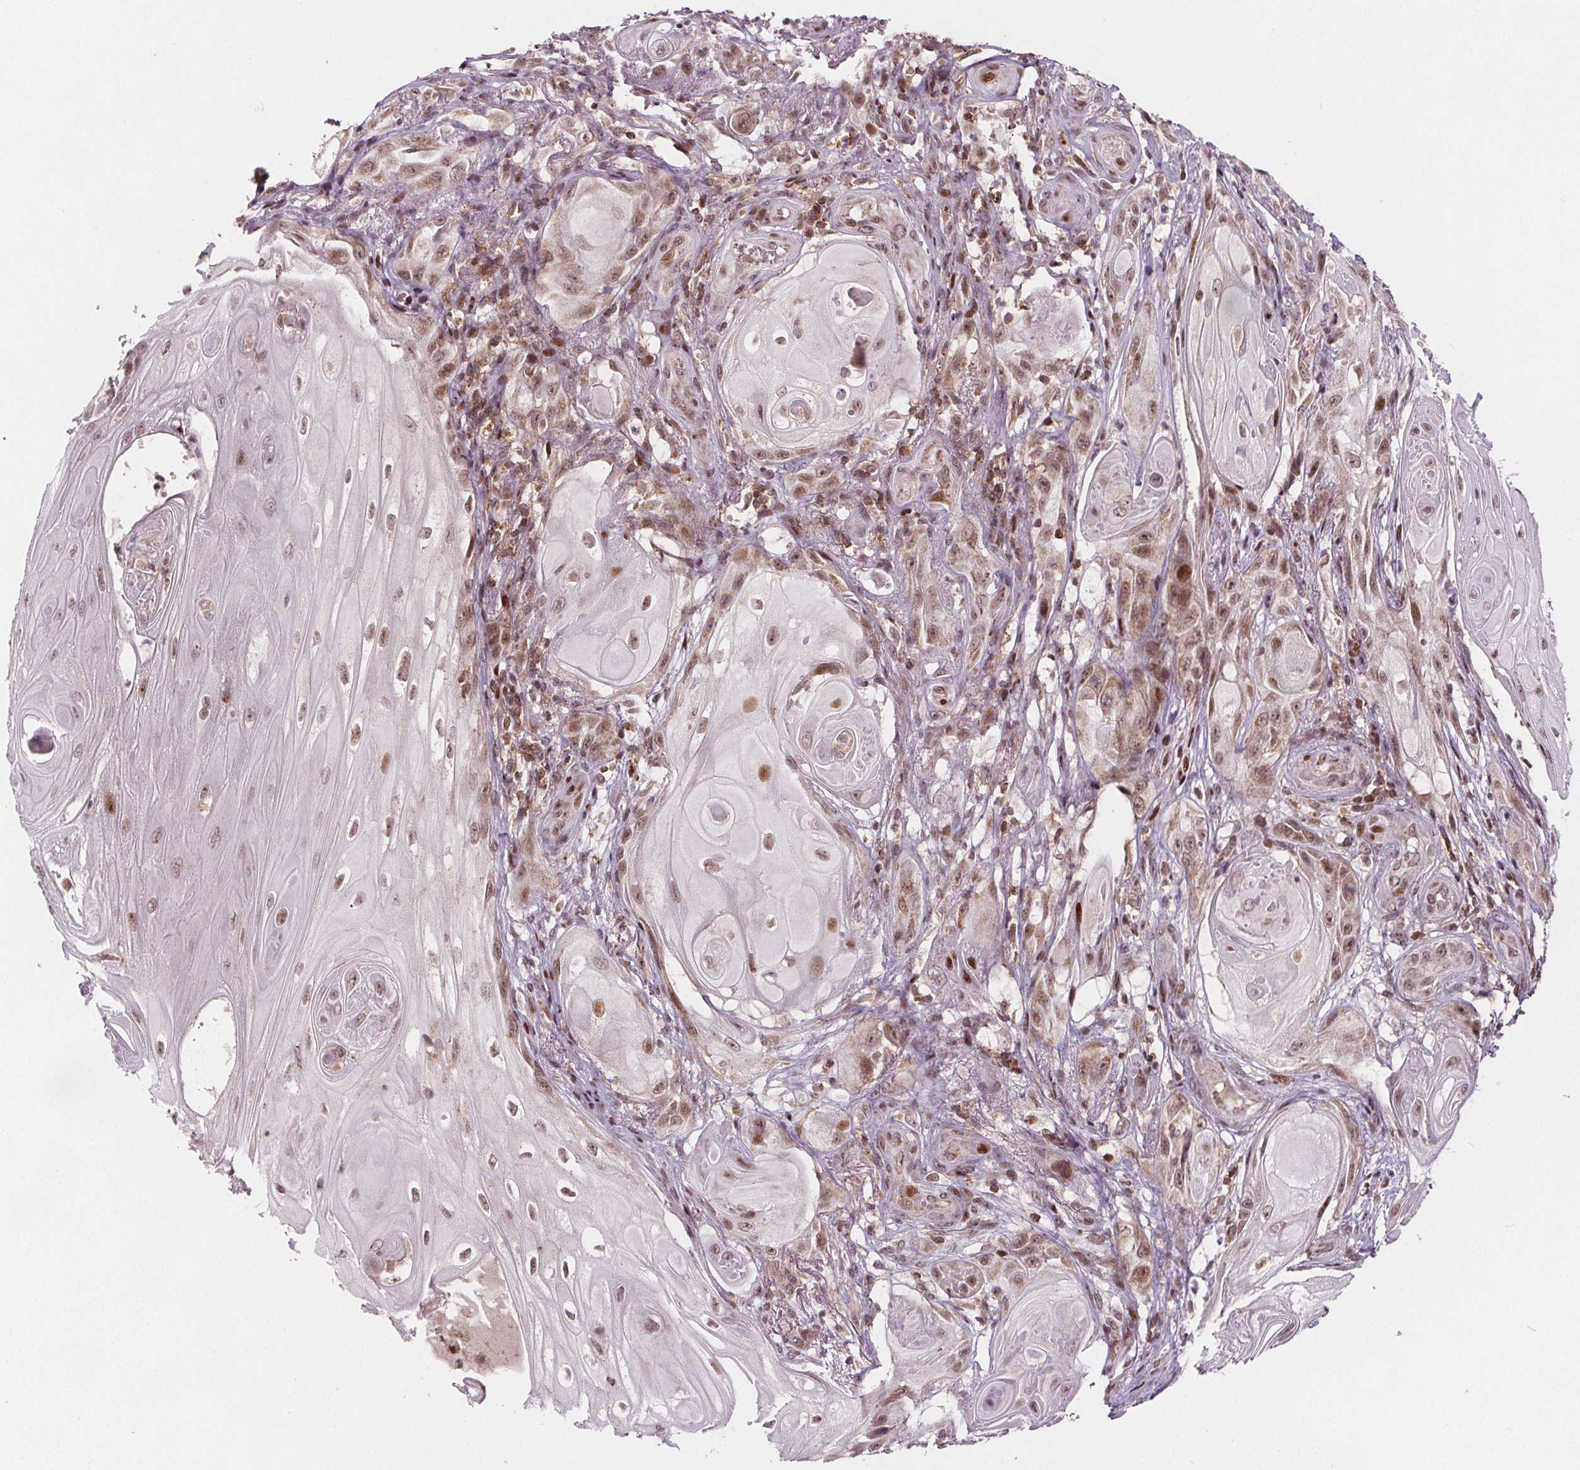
{"staining": {"intensity": "weak", "quantity": ">75%", "location": "nuclear"}, "tissue": "skin cancer", "cell_type": "Tumor cells", "image_type": "cancer", "snomed": [{"axis": "morphology", "description": "Squamous cell carcinoma, NOS"}, {"axis": "topography", "description": "Skin"}], "caption": "Squamous cell carcinoma (skin) stained with DAB immunohistochemistry reveals low levels of weak nuclear staining in approximately >75% of tumor cells. The staining was performed using DAB to visualize the protein expression in brown, while the nuclei were stained in blue with hematoxylin (Magnification: 20x).", "gene": "SNRNP35", "patient": {"sex": "male", "age": 62}}